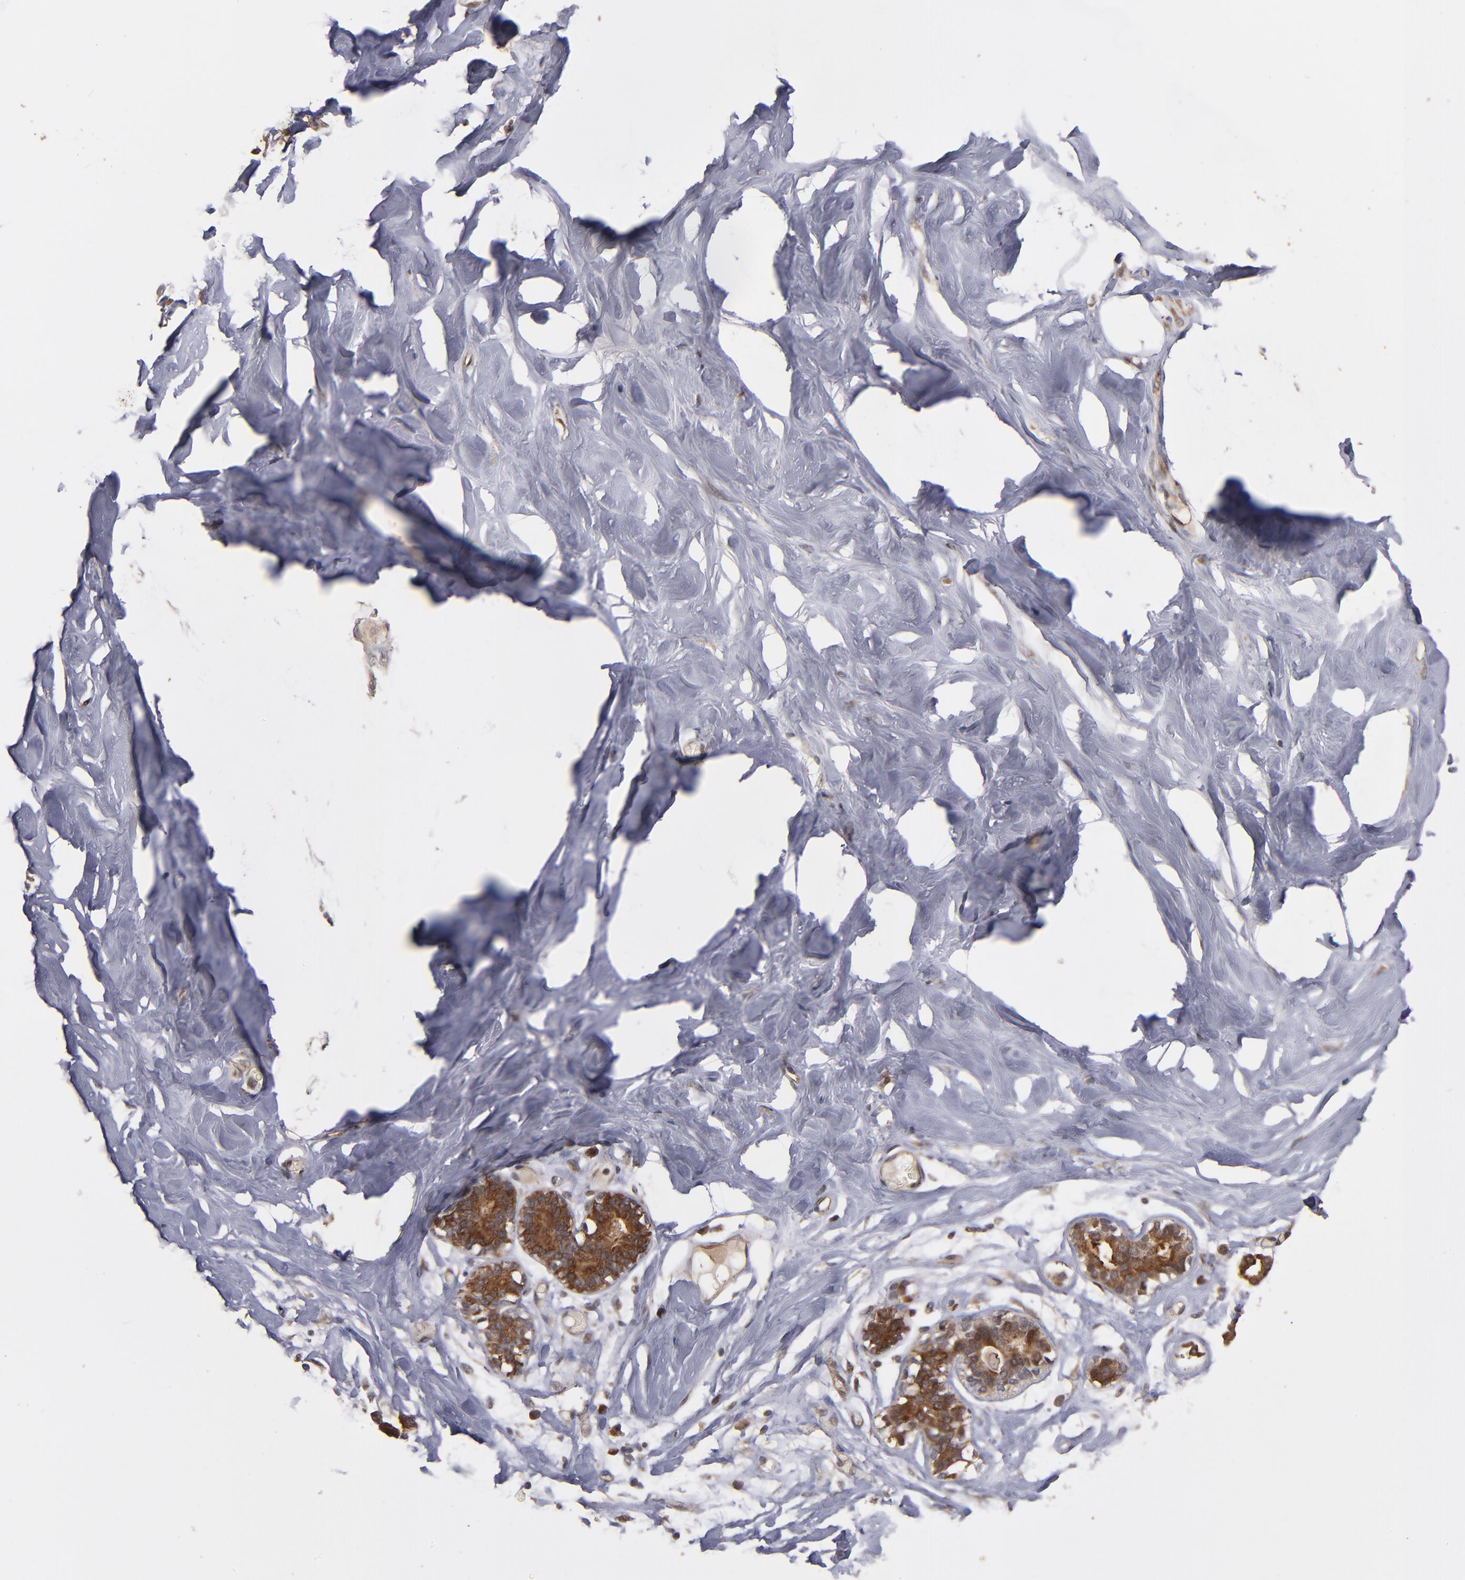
{"staining": {"intensity": "negative", "quantity": "none", "location": "none"}, "tissue": "breast", "cell_type": "Adipocytes", "image_type": "normal", "snomed": [{"axis": "morphology", "description": "Normal tissue, NOS"}, {"axis": "topography", "description": "Breast"}, {"axis": "topography", "description": "Soft tissue"}], "caption": "High power microscopy micrograph of an immunohistochemistry photomicrograph of unremarkable breast, revealing no significant staining in adipocytes. (DAB (3,3'-diaminobenzidine) immunohistochemistry, high magnification).", "gene": "BDKRB1", "patient": {"sex": "female", "age": 25}}